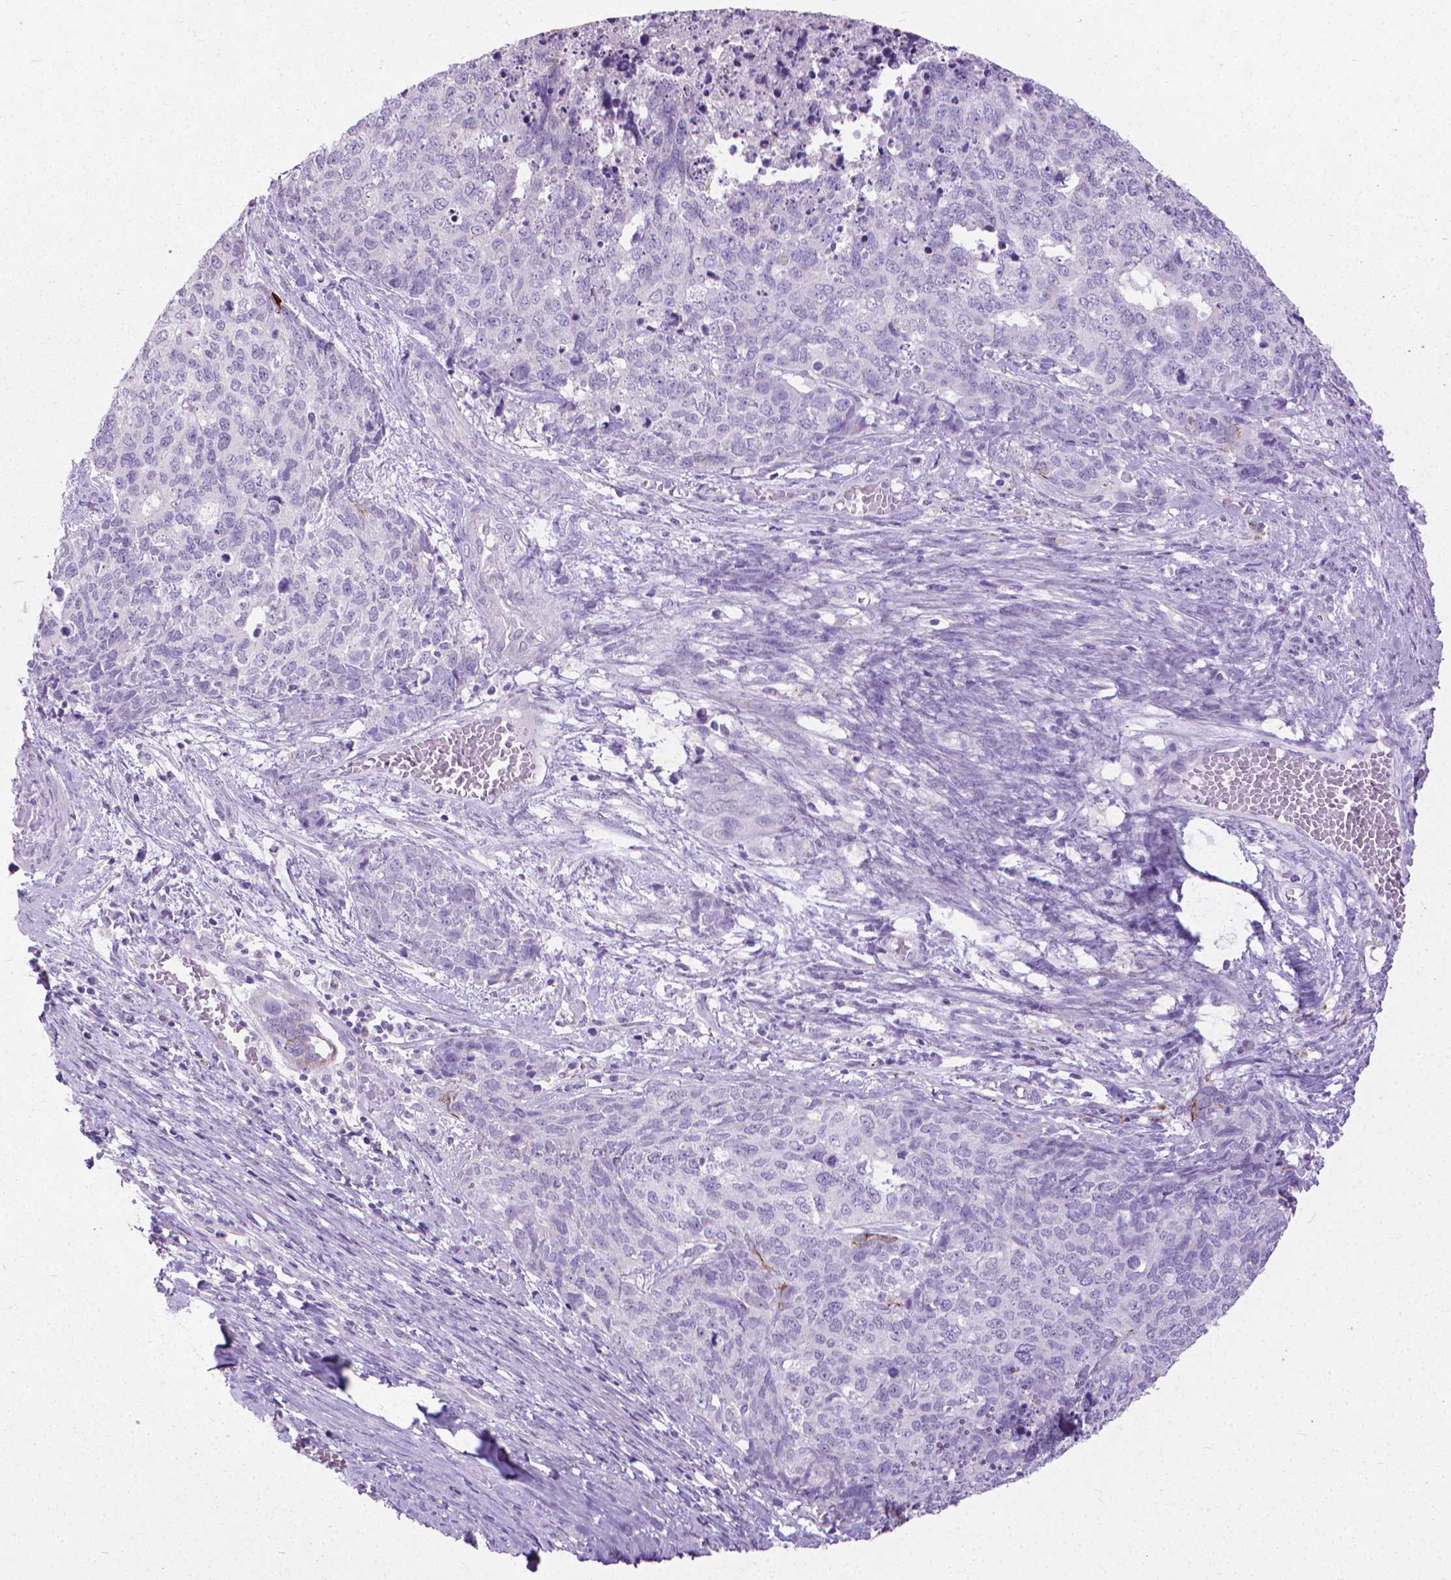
{"staining": {"intensity": "negative", "quantity": "none", "location": "none"}, "tissue": "cervical cancer", "cell_type": "Tumor cells", "image_type": "cancer", "snomed": [{"axis": "morphology", "description": "Squamous cell carcinoma, NOS"}, {"axis": "topography", "description": "Cervix"}], "caption": "Tumor cells are negative for protein expression in human squamous cell carcinoma (cervical).", "gene": "KRT5", "patient": {"sex": "female", "age": 63}}